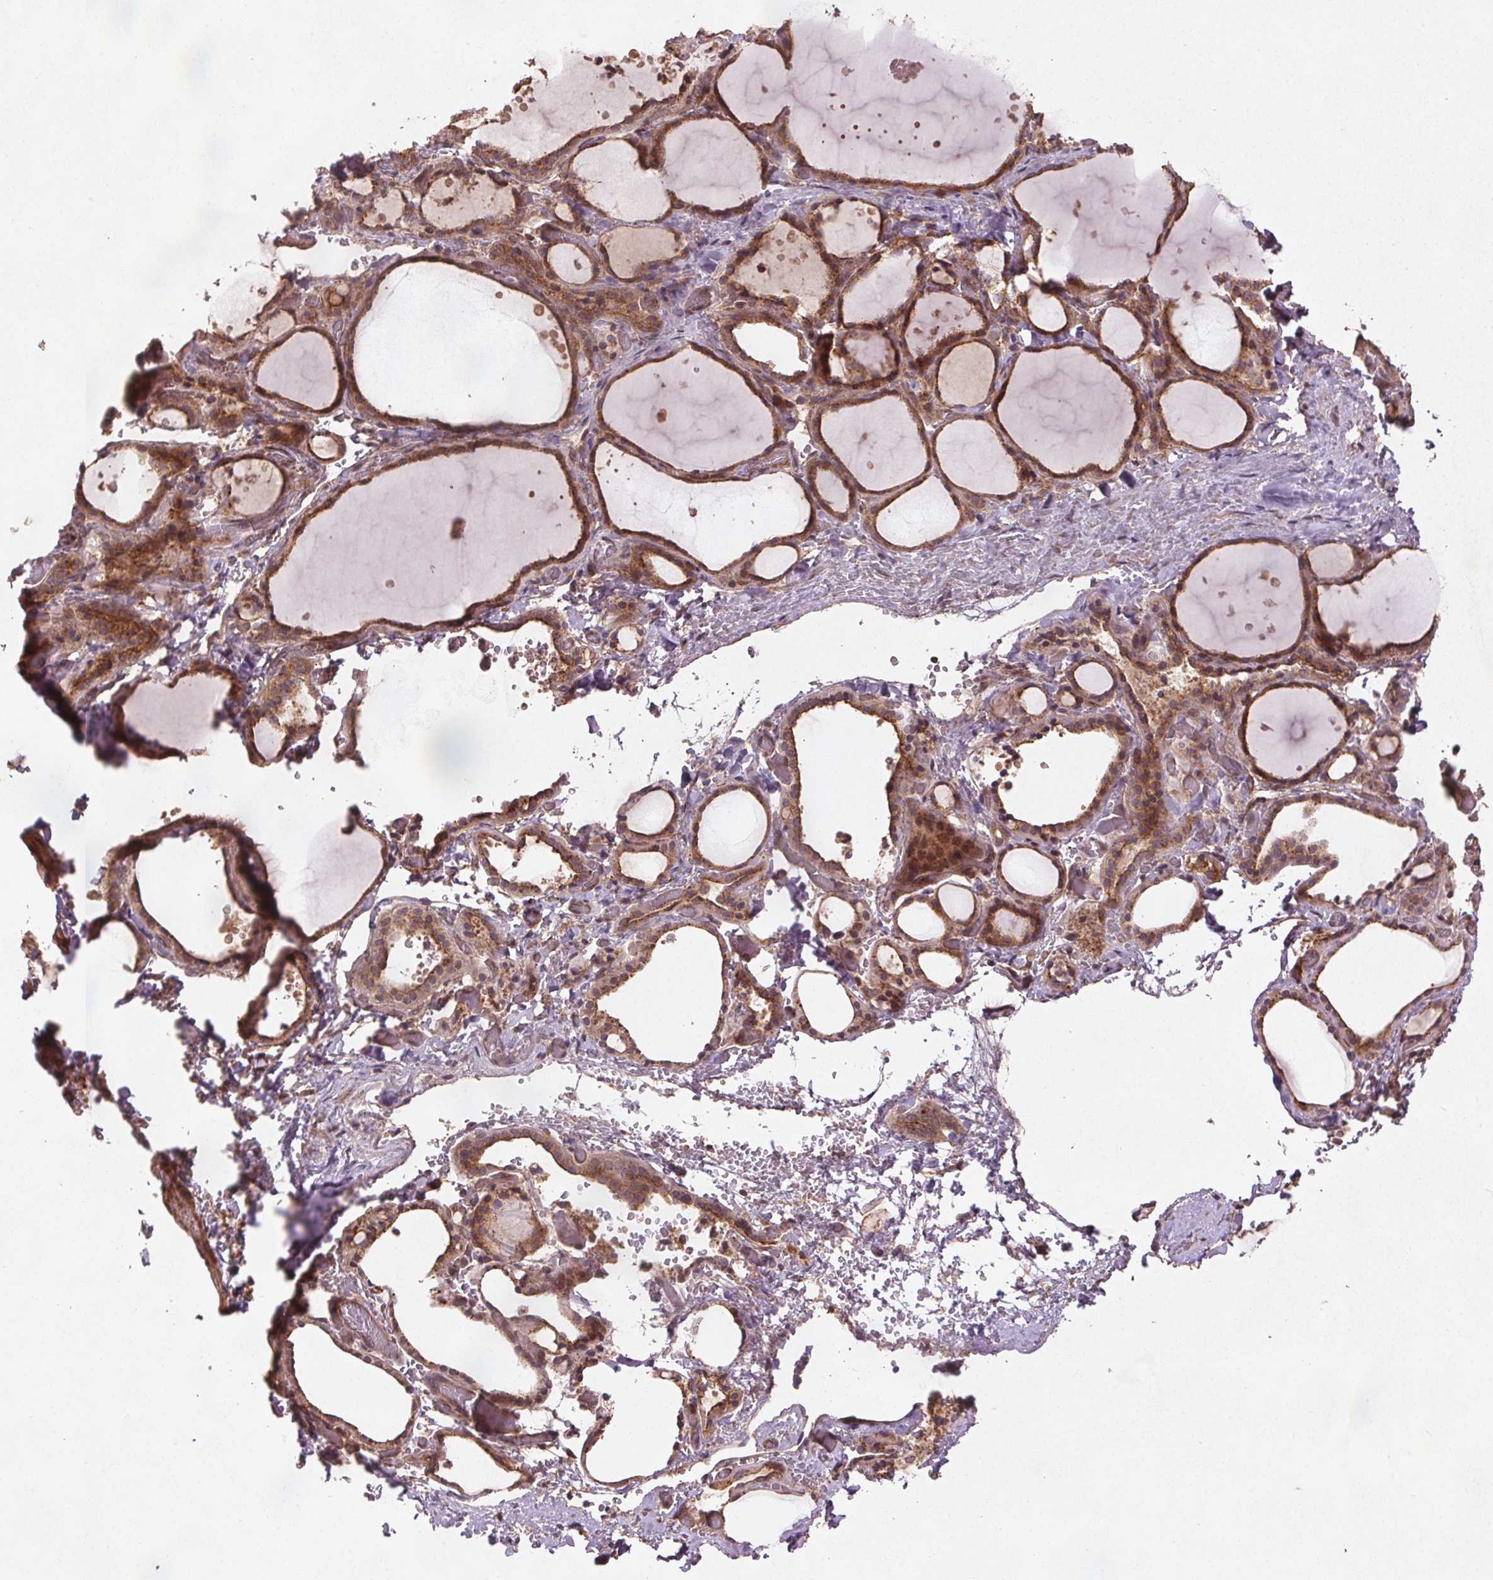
{"staining": {"intensity": "moderate", "quantity": "25%-75%", "location": "cytoplasmic/membranous"}, "tissue": "thyroid gland", "cell_type": "Glandular cells", "image_type": "normal", "snomed": [{"axis": "morphology", "description": "Normal tissue, NOS"}, {"axis": "topography", "description": "Thyroid gland"}], "caption": "DAB (3,3'-diaminobenzidine) immunohistochemical staining of normal thyroid gland displays moderate cytoplasmic/membranous protein positivity in about 25%-75% of glandular cells.", "gene": "SEC14L2", "patient": {"sex": "female", "age": 36}}